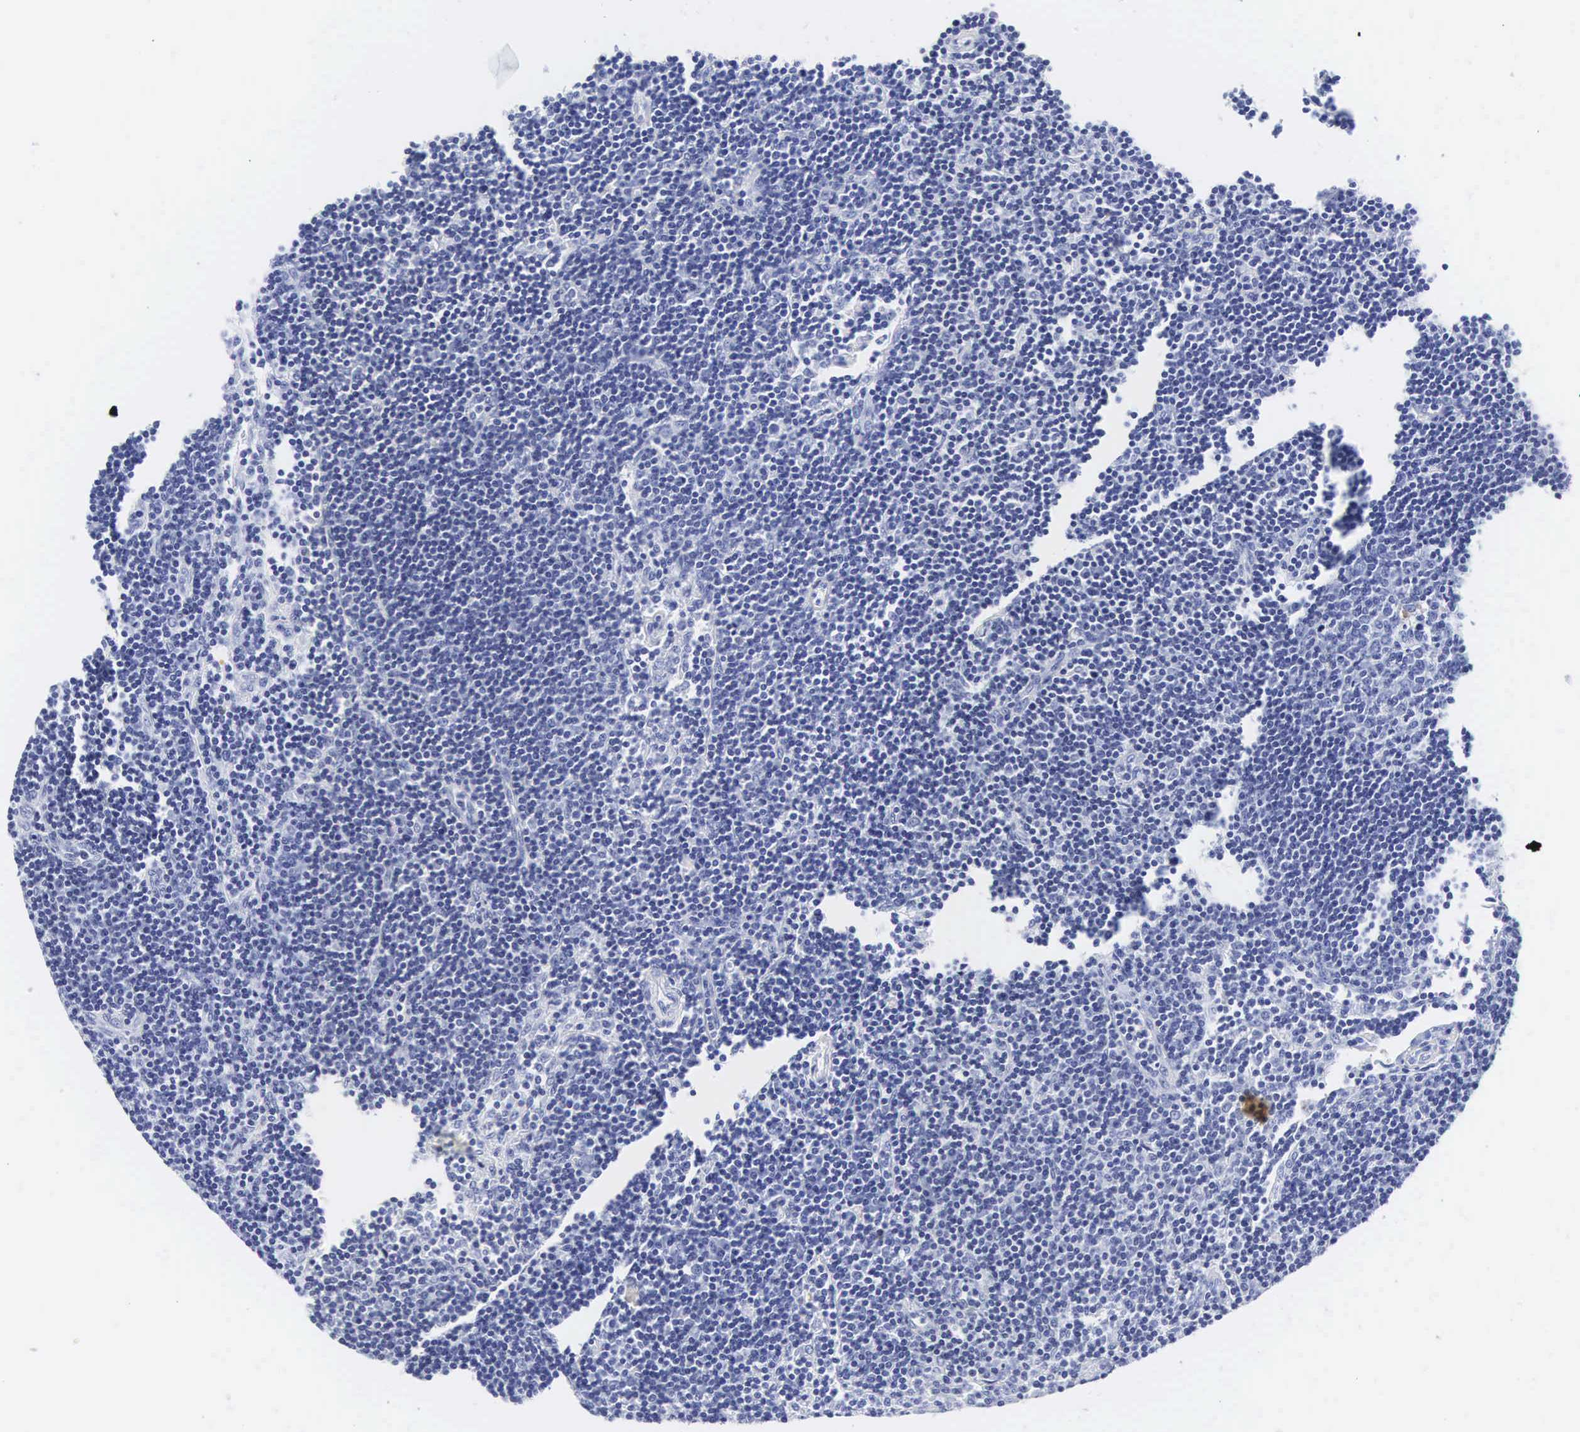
{"staining": {"intensity": "negative", "quantity": "none", "location": "none"}, "tissue": "lymph node", "cell_type": "Germinal center cells", "image_type": "normal", "snomed": [{"axis": "morphology", "description": "Normal tissue, NOS"}, {"axis": "topography", "description": "Lymph node"}], "caption": "The immunohistochemistry histopathology image has no significant expression in germinal center cells of lymph node. (DAB (3,3'-diaminobenzidine) immunohistochemistry, high magnification).", "gene": "INS", "patient": {"sex": "female", "age": 53}}